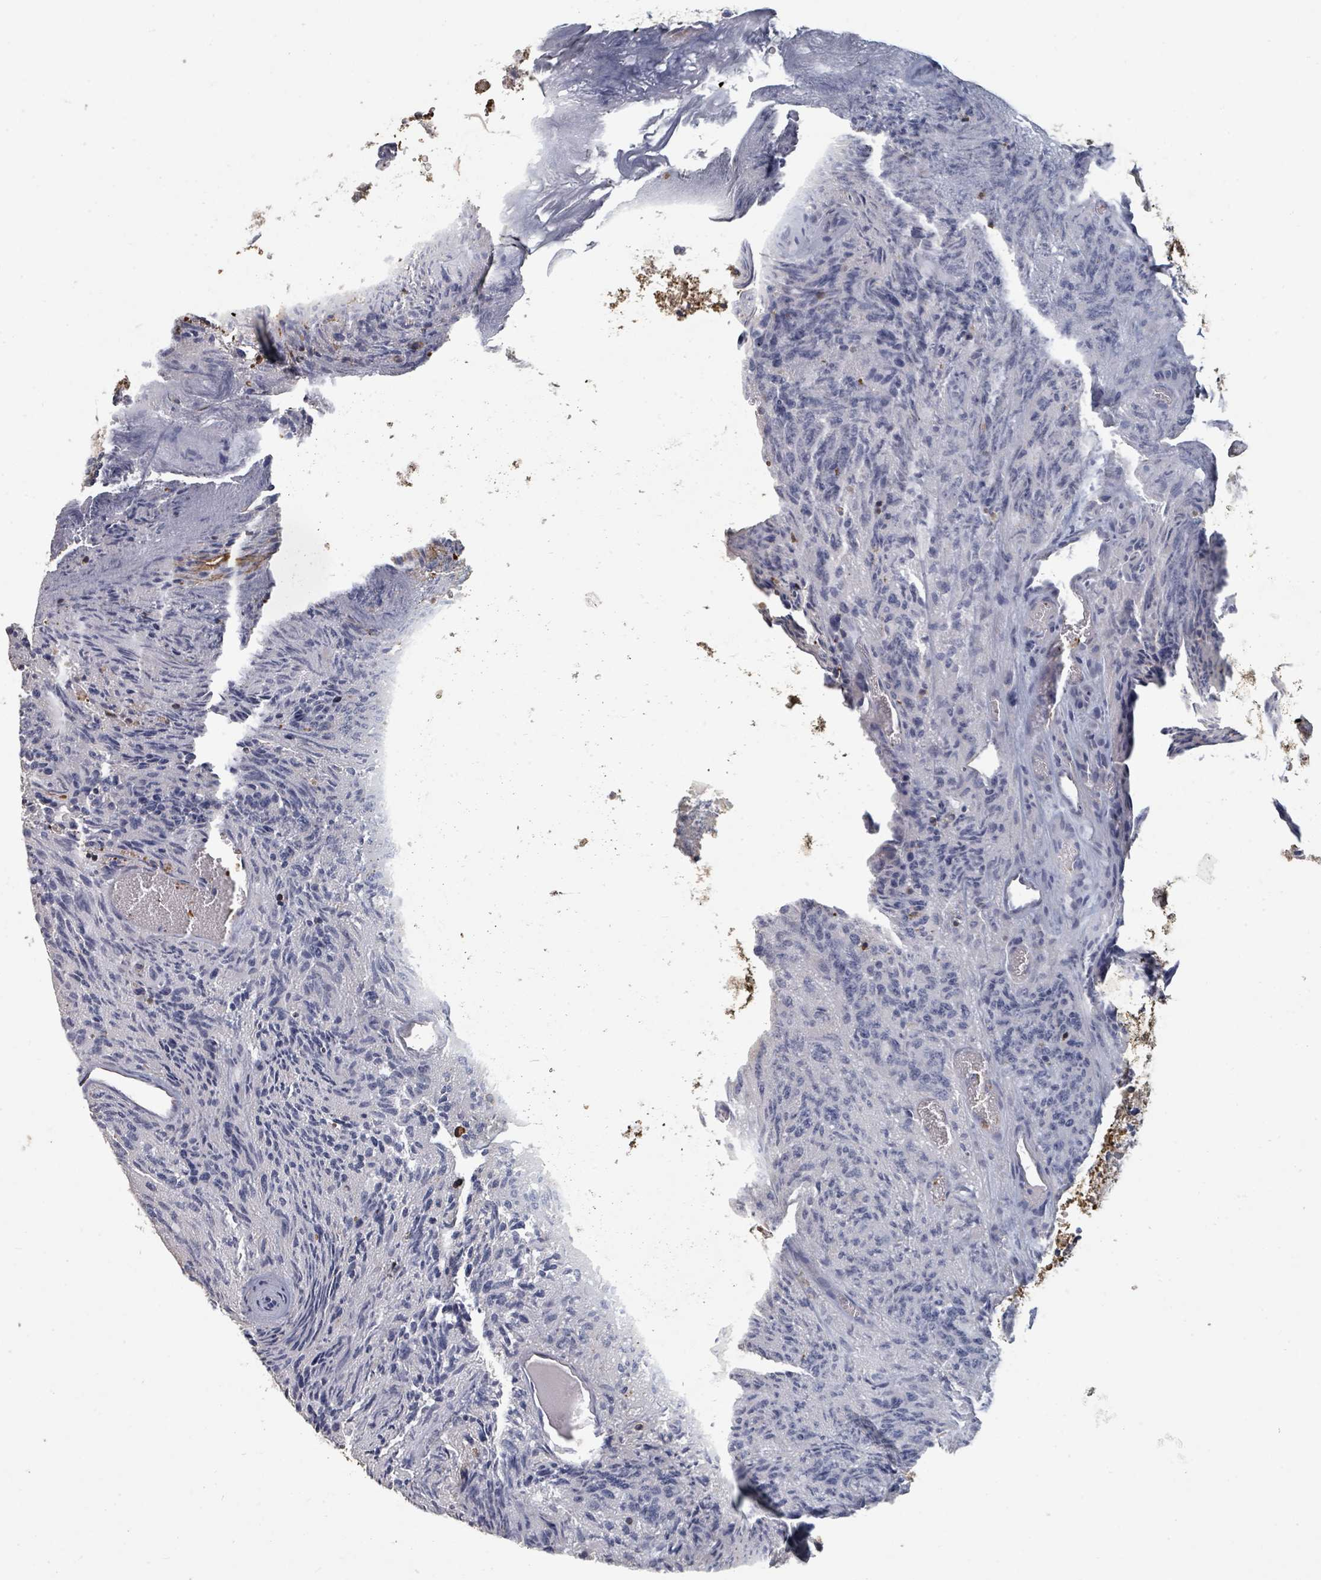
{"staining": {"intensity": "negative", "quantity": "none", "location": "none"}, "tissue": "glioma", "cell_type": "Tumor cells", "image_type": "cancer", "snomed": [{"axis": "morphology", "description": "Glioma, malignant, High grade"}, {"axis": "topography", "description": "Brain"}], "caption": "DAB (3,3'-diaminobenzidine) immunohistochemical staining of glioma demonstrates no significant staining in tumor cells.", "gene": "PLAUR", "patient": {"sex": "male", "age": 36}}